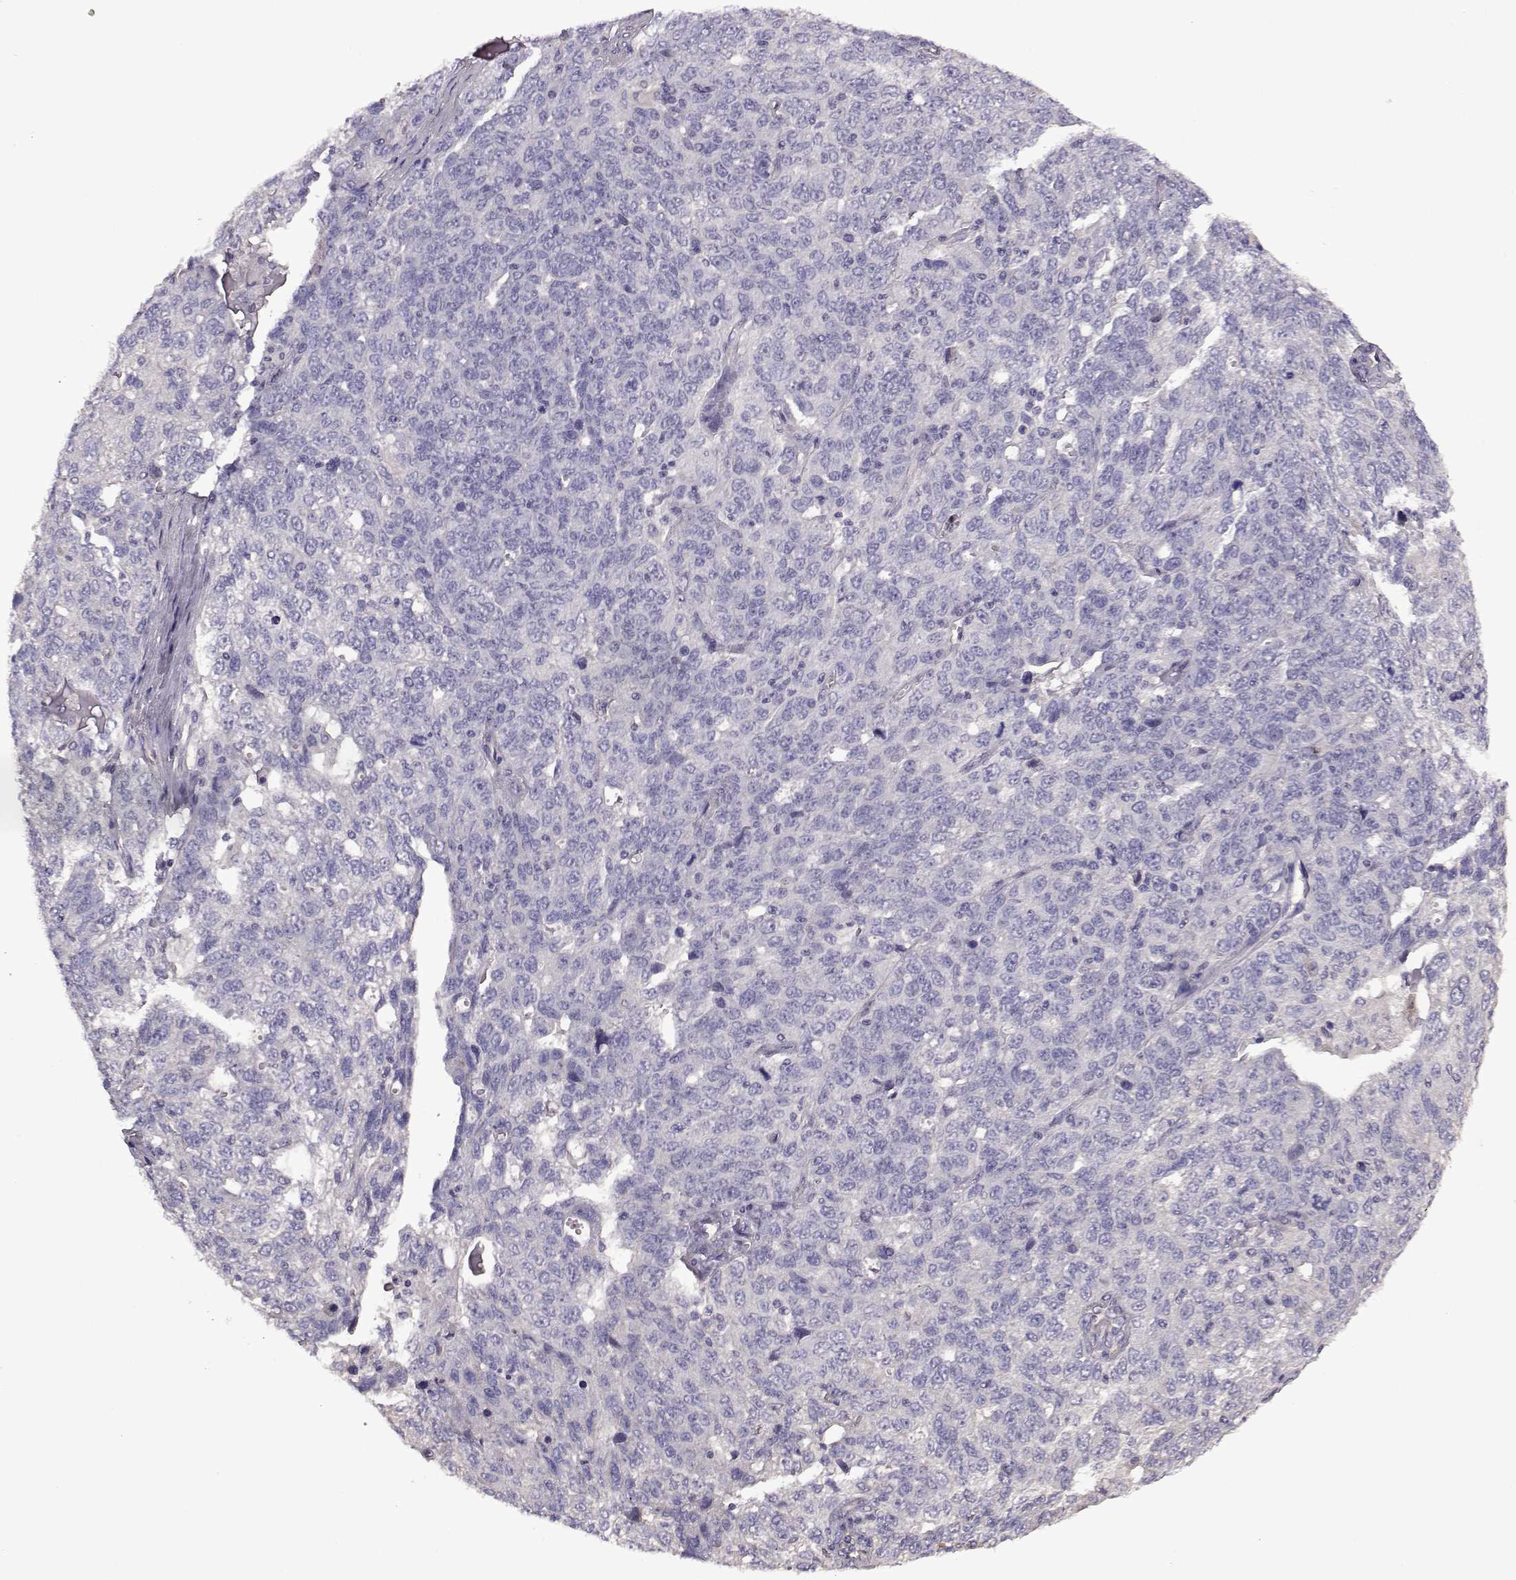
{"staining": {"intensity": "negative", "quantity": "none", "location": "none"}, "tissue": "ovarian cancer", "cell_type": "Tumor cells", "image_type": "cancer", "snomed": [{"axis": "morphology", "description": "Cystadenocarcinoma, serous, NOS"}, {"axis": "topography", "description": "Ovary"}], "caption": "A micrograph of human ovarian cancer (serous cystadenocarcinoma) is negative for staining in tumor cells. Nuclei are stained in blue.", "gene": "EDDM3B", "patient": {"sex": "female", "age": 71}}